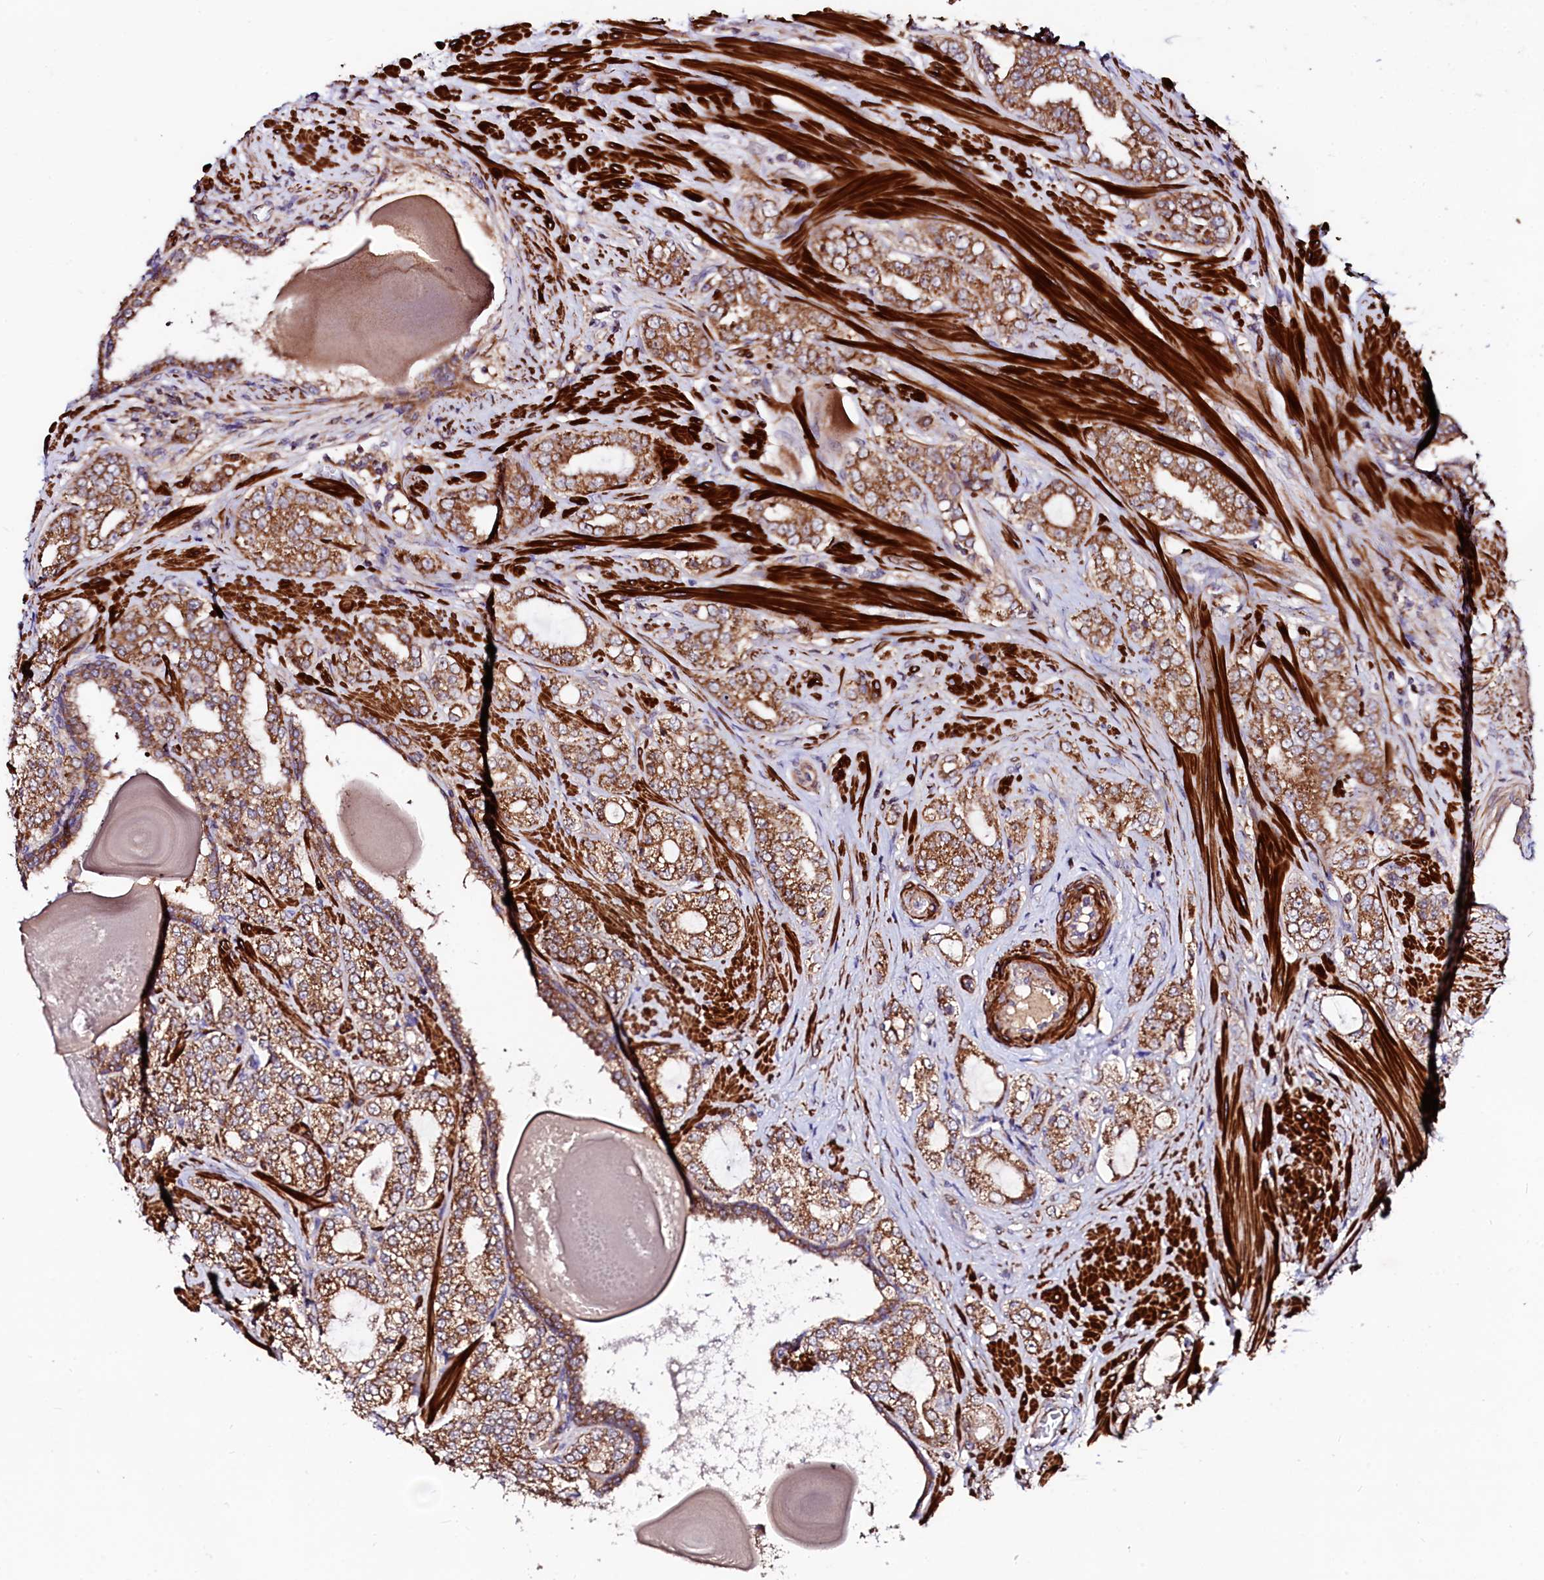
{"staining": {"intensity": "moderate", "quantity": ">75%", "location": "cytoplasmic/membranous"}, "tissue": "prostate cancer", "cell_type": "Tumor cells", "image_type": "cancer", "snomed": [{"axis": "morphology", "description": "Adenocarcinoma, High grade"}, {"axis": "topography", "description": "Prostate"}], "caption": "Immunohistochemical staining of human prostate cancer demonstrates medium levels of moderate cytoplasmic/membranous protein expression in about >75% of tumor cells.", "gene": "CIAO3", "patient": {"sex": "male", "age": 64}}